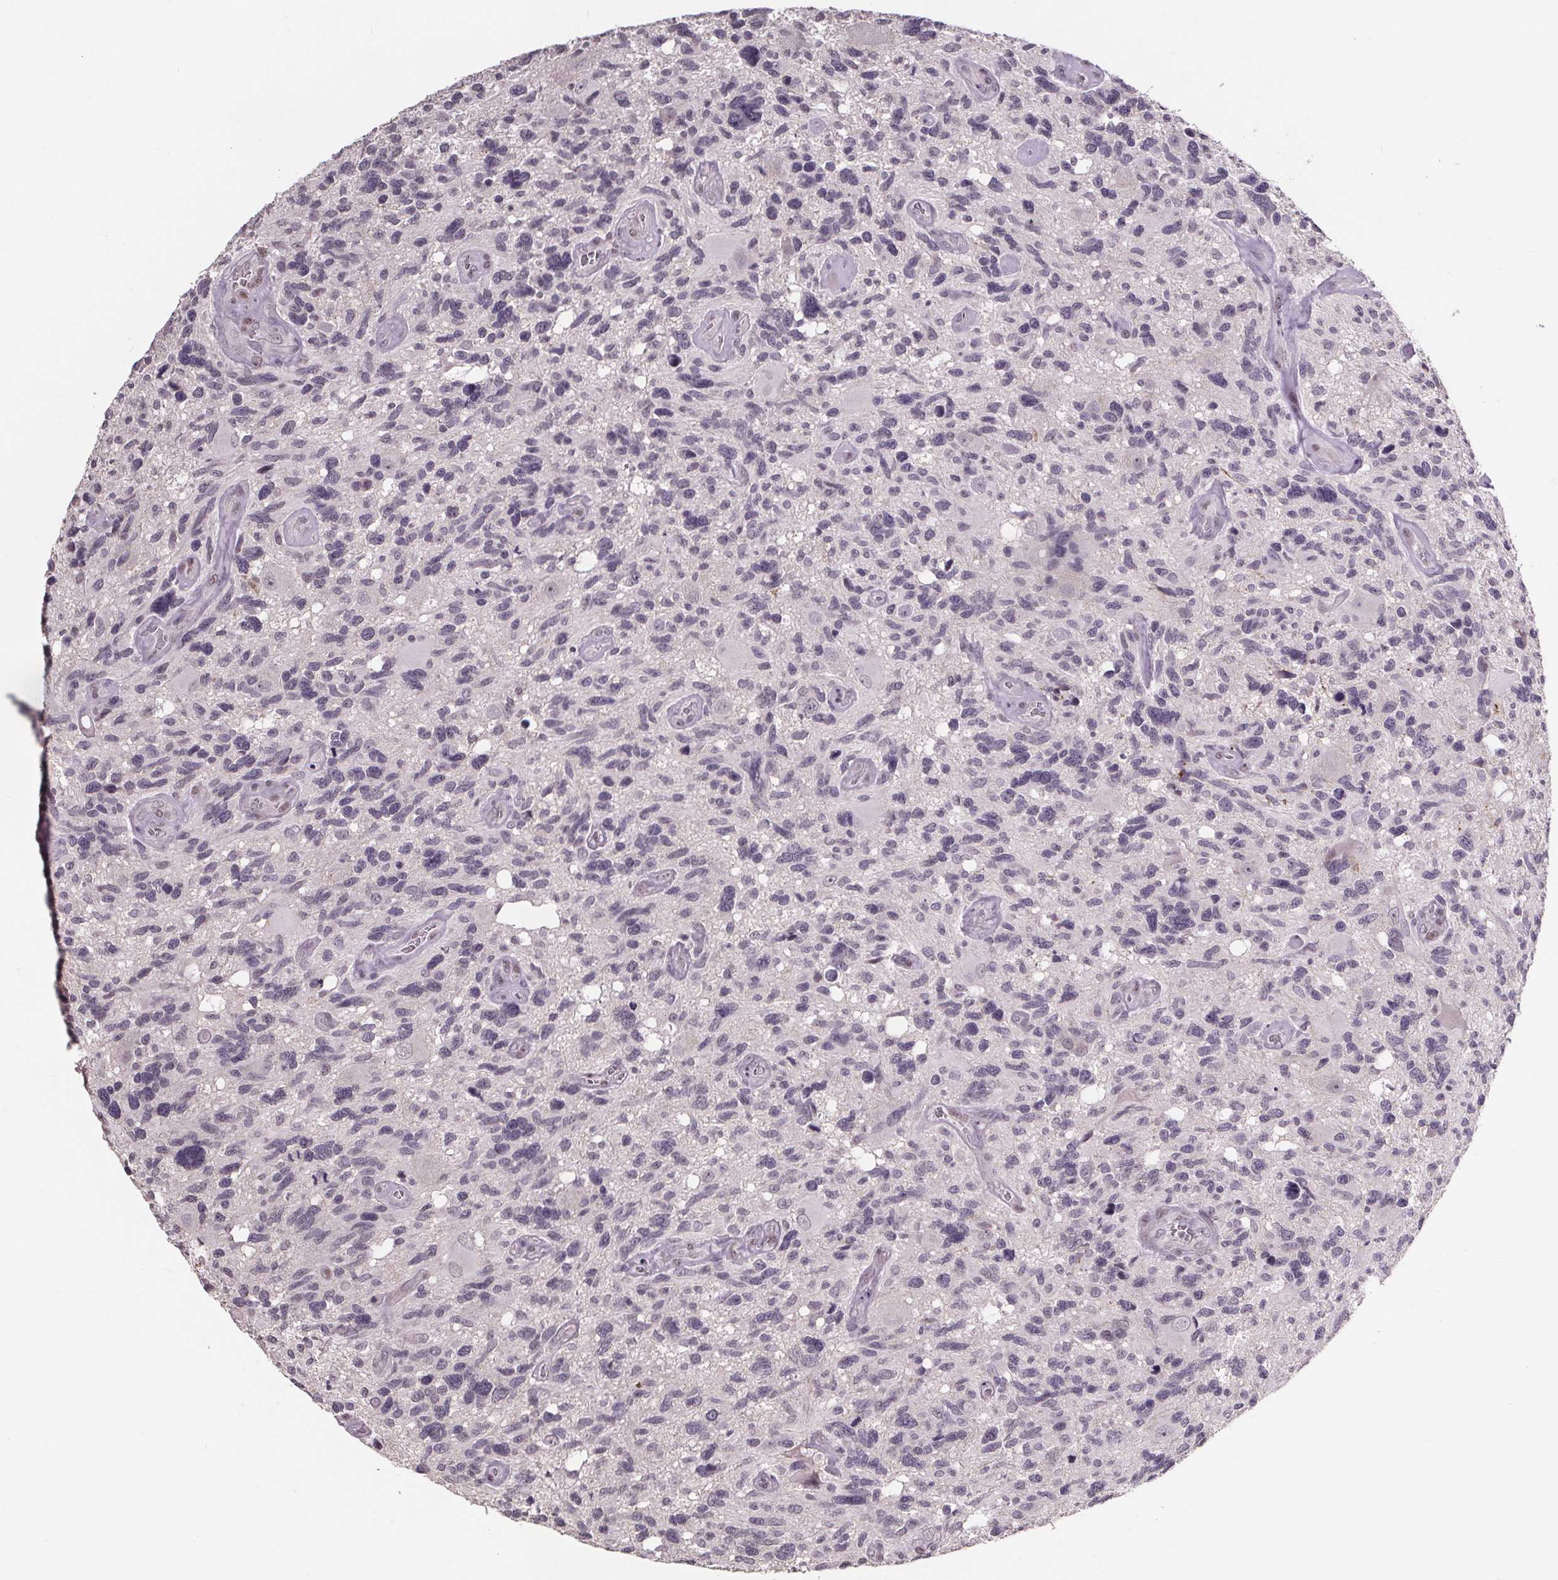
{"staining": {"intensity": "negative", "quantity": "none", "location": "none"}, "tissue": "glioma", "cell_type": "Tumor cells", "image_type": "cancer", "snomed": [{"axis": "morphology", "description": "Glioma, malignant, High grade"}, {"axis": "topography", "description": "Brain"}], "caption": "This is an immunohistochemistry (IHC) photomicrograph of malignant glioma (high-grade). There is no staining in tumor cells.", "gene": "NKX6-1", "patient": {"sex": "male", "age": 49}}